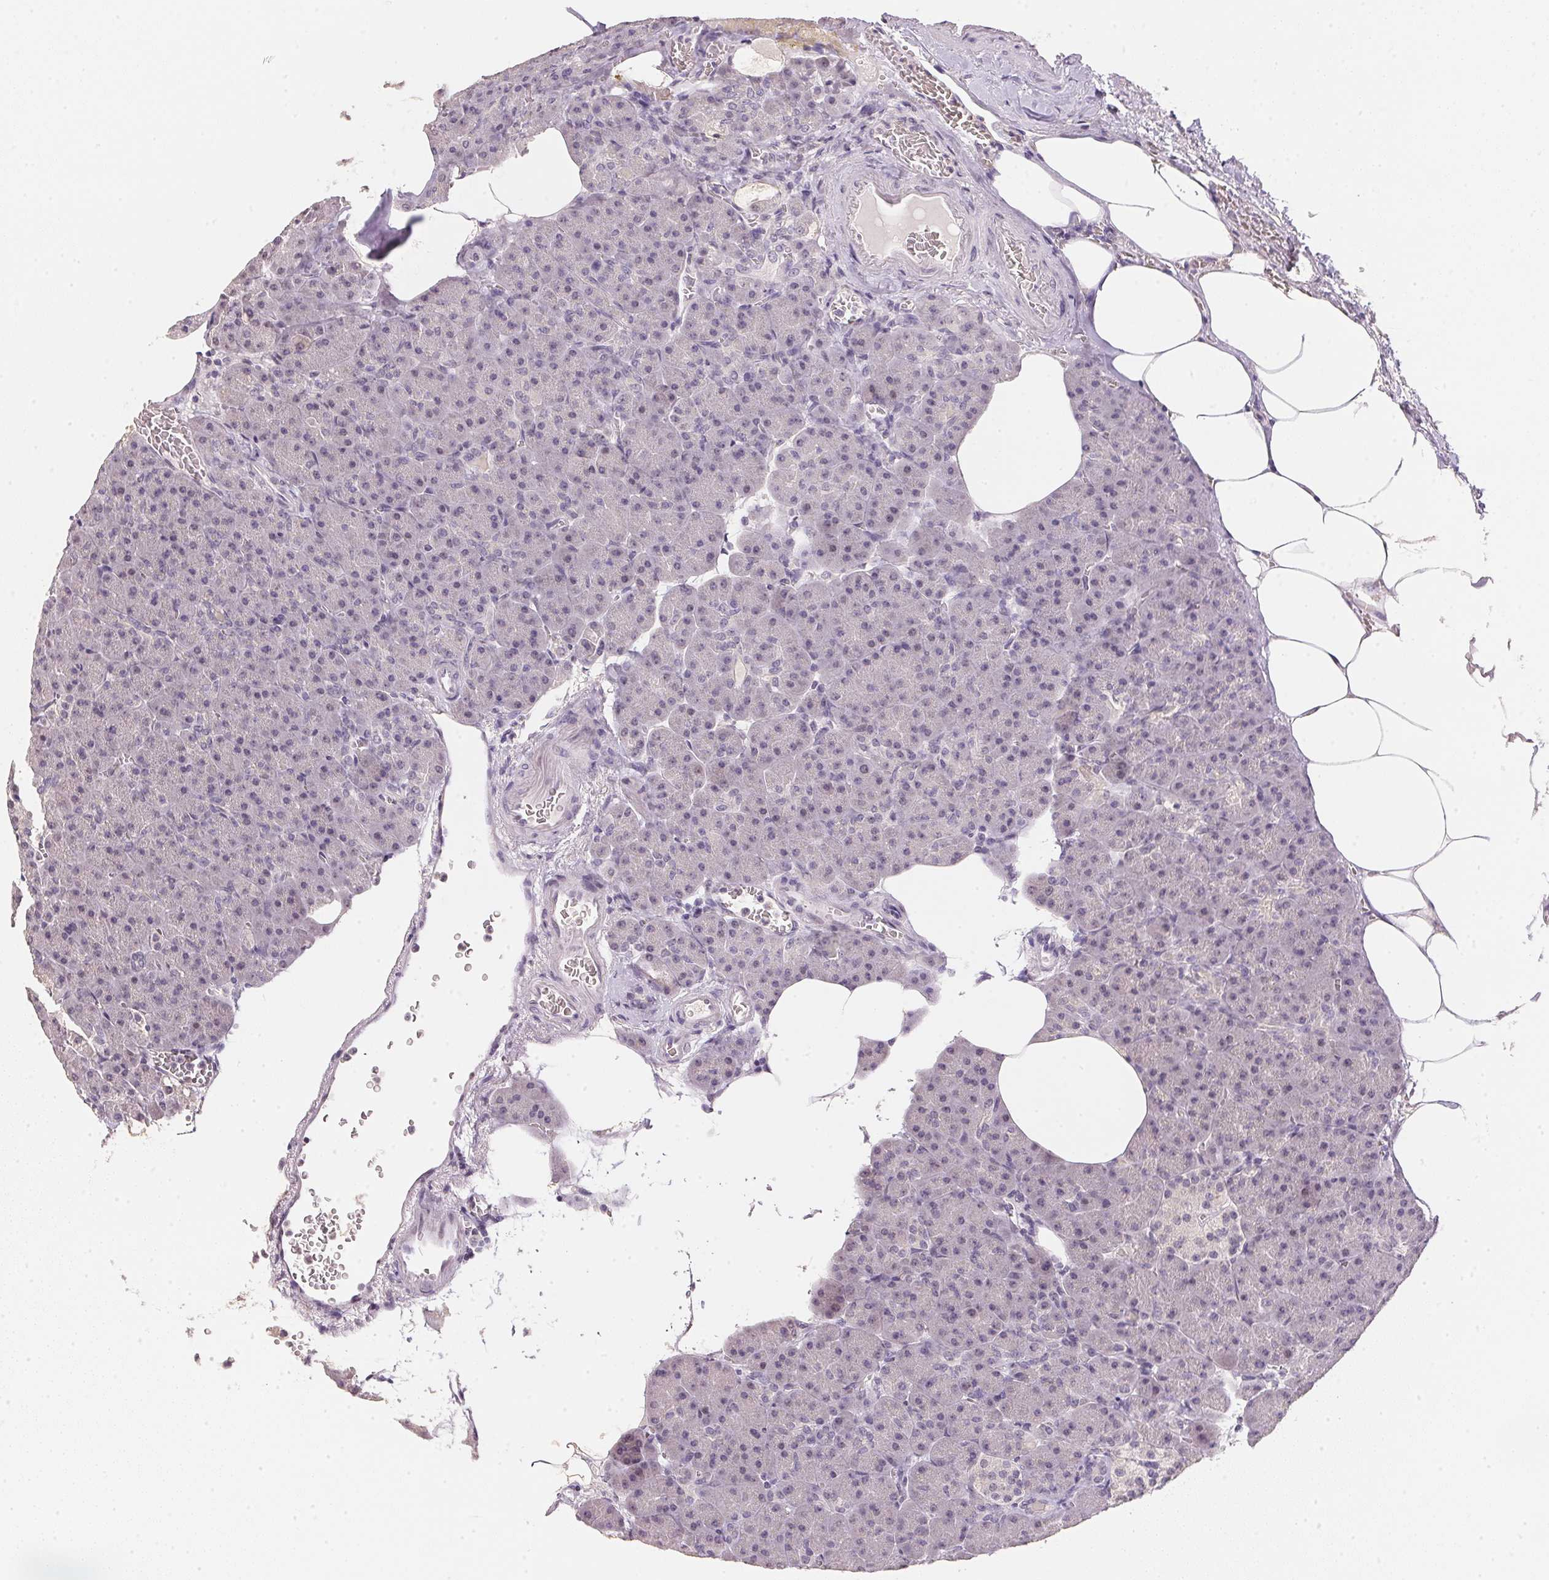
{"staining": {"intensity": "negative", "quantity": "none", "location": "none"}, "tissue": "pancreas", "cell_type": "Exocrine glandular cells", "image_type": "normal", "snomed": [{"axis": "morphology", "description": "Normal tissue, NOS"}, {"axis": "topography", "description": "Pancreas"}], "caption": "Immunohistochemistry of normal pancreas shows no expression in exocrine glandular cells.", "gene": "POLR3G", "patient": {"sex": "female", "age": 74}}